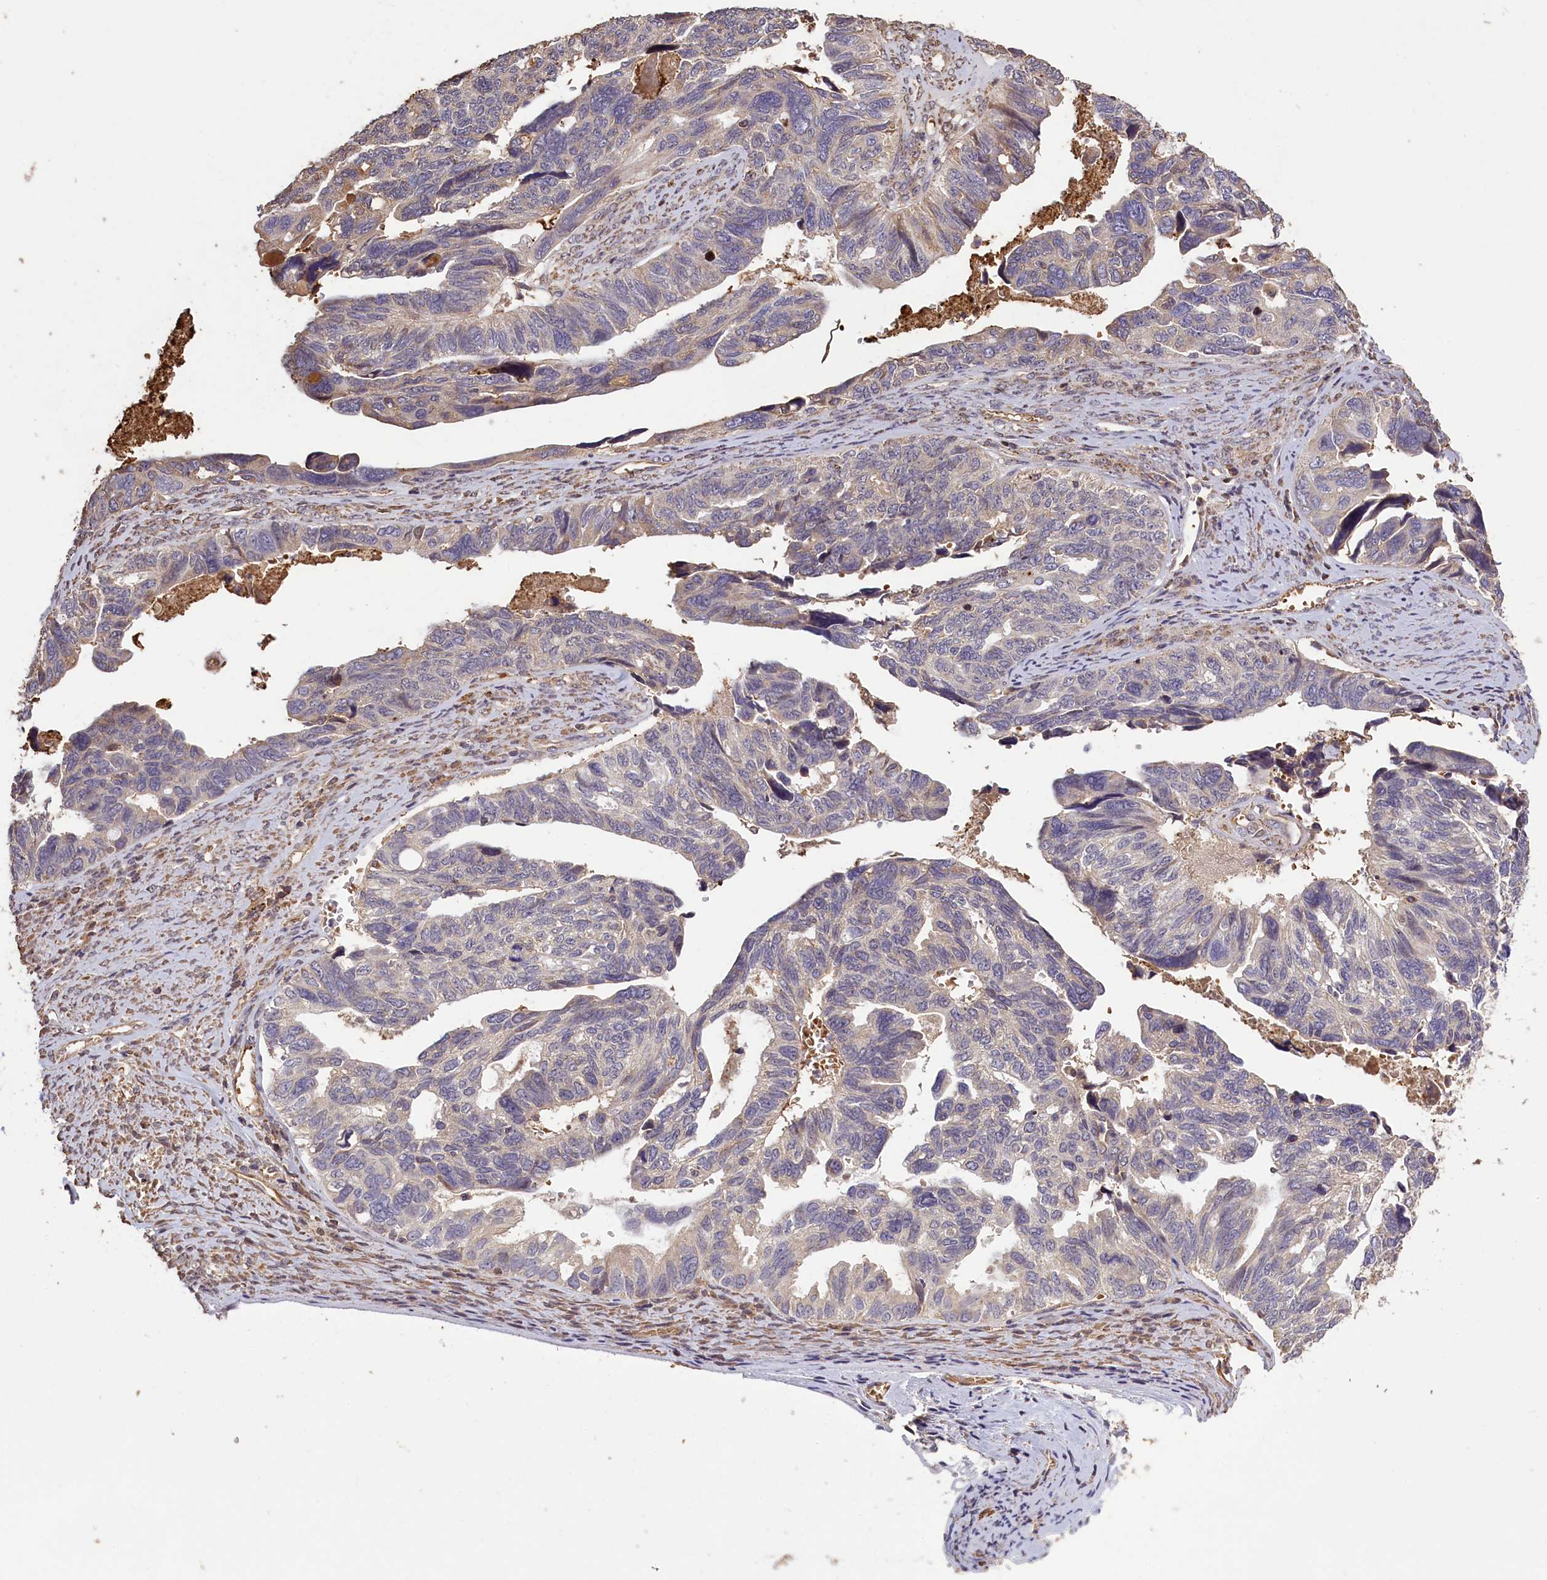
{"staining": {"intensity": "negative", "quantity": "none", "location": "none"}, "tissue": "ovarian cancer", "cell_type": "Tumor cells", "image_type": "cancer", "snomed": [{"axis": "morphology", "description": "Cystadenocarcinoma, serous, NOS"}, {"axis": "topography", "description": "Ovary"}], "caption": "DAB immunohistochemical staining of human ovarian serous cystadenocarcinoma exhibits no significant staining in tumor cells. (Stains: DAB (3,3'-diaminobenzidine) IHC with hematoxylin counter stain, Microscopy: brightfield microscopy at high magnification).", "gene": "CLRN2", "patient": {"sex": "female", "age": 79}}